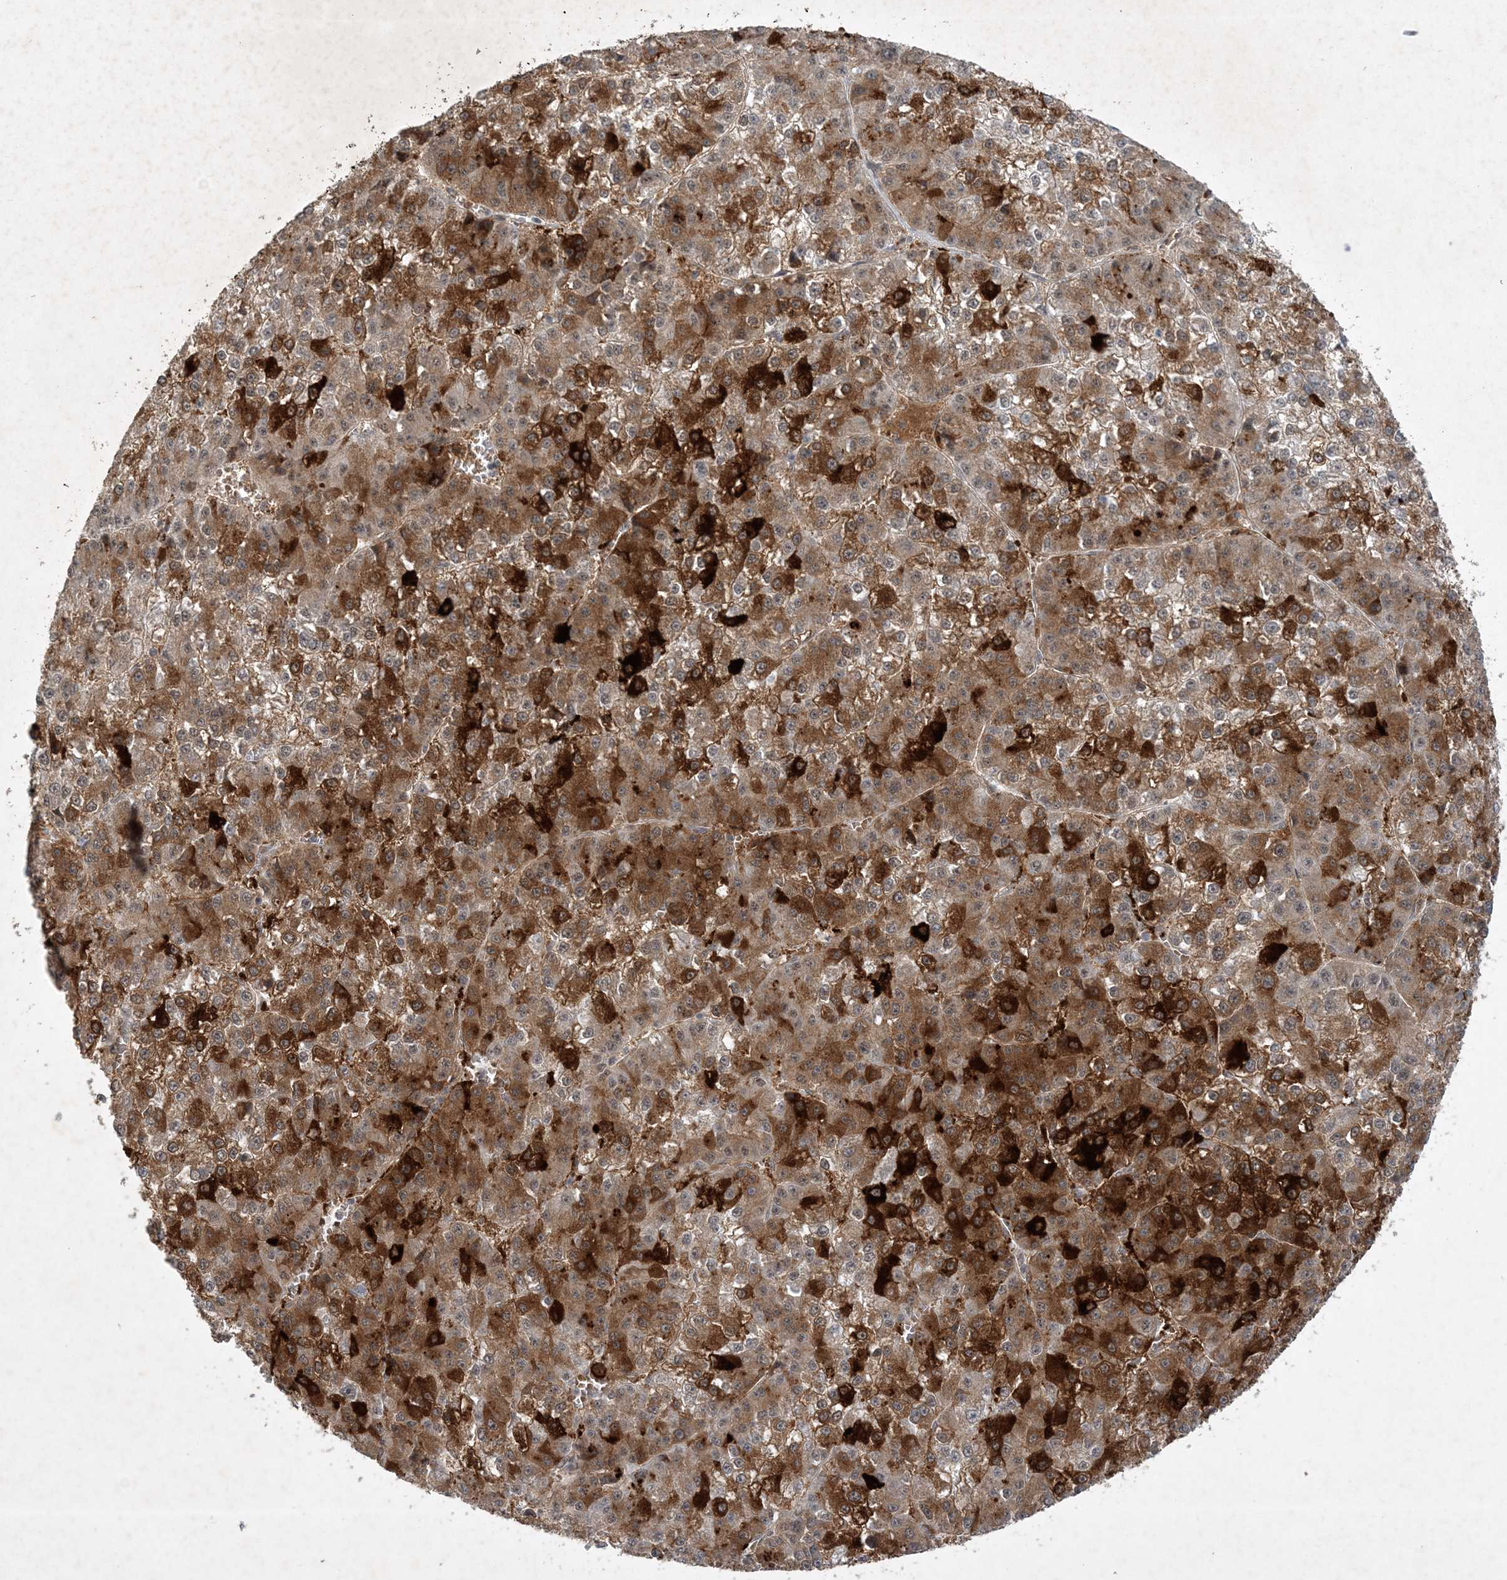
{"staining": {"intensity": "strong", "quantity": ">75%", "location": "cytoplasmic/membranous"}, "tissue": "liver cancer", "cell_type": "Tumor cells", "image_type": "cancer", "snomed": [{"axis": "morphology", "description": "Carcinoma, Hepatocellular, NOS"}, {"axis": "topography", "description": "Liver"}], "caption": "Immunohistochemical staining of human hepatocellular carcinoma (liver) shows strong cytoplasmic/membranous protein expression in approximately >75% of tumor cells.", "gene": "THG1L", "patient": {"sex": "female", "age": 73}}